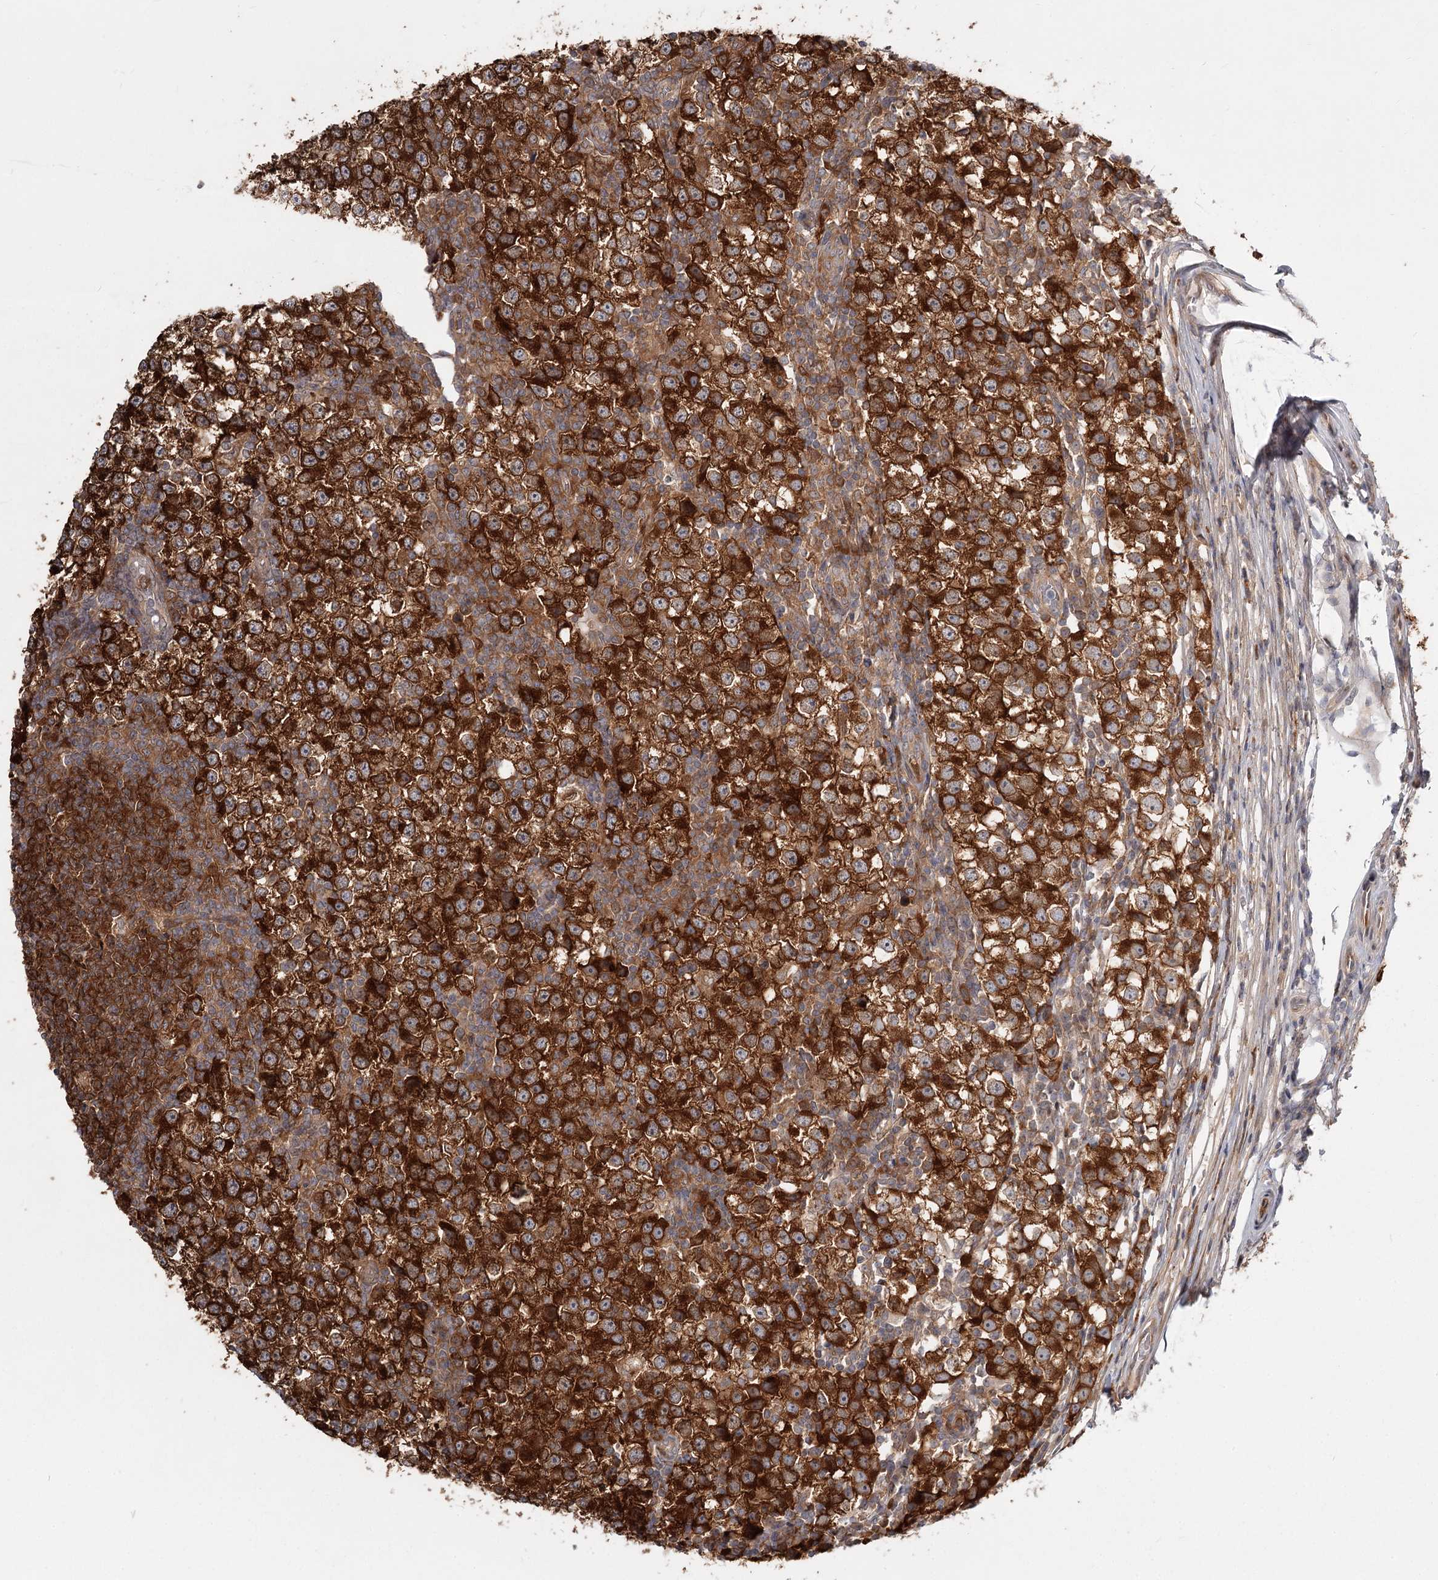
{"staining": {"intensity": "strong", "quantity": ">75%", "location": "cytoplasmic/membranous"}, "tissue": "testis cancer", "cell_type": "Tumor cells", "image_type": "cancer", "snomed": [{"axis": "morphology", "description": "Seminoma, NOS"}, {"axis": "topography", "description": "Testis"}], "caption": "Protein expression analysis of human testis cancer reveals strong cytoplasmic/membranous expression in about >75% of tumor cells. The protein is shown in brown color, while the nuclei are stained blue.", "gene": "CCNG2", "patient": {"sex": "male", "age": 65}}